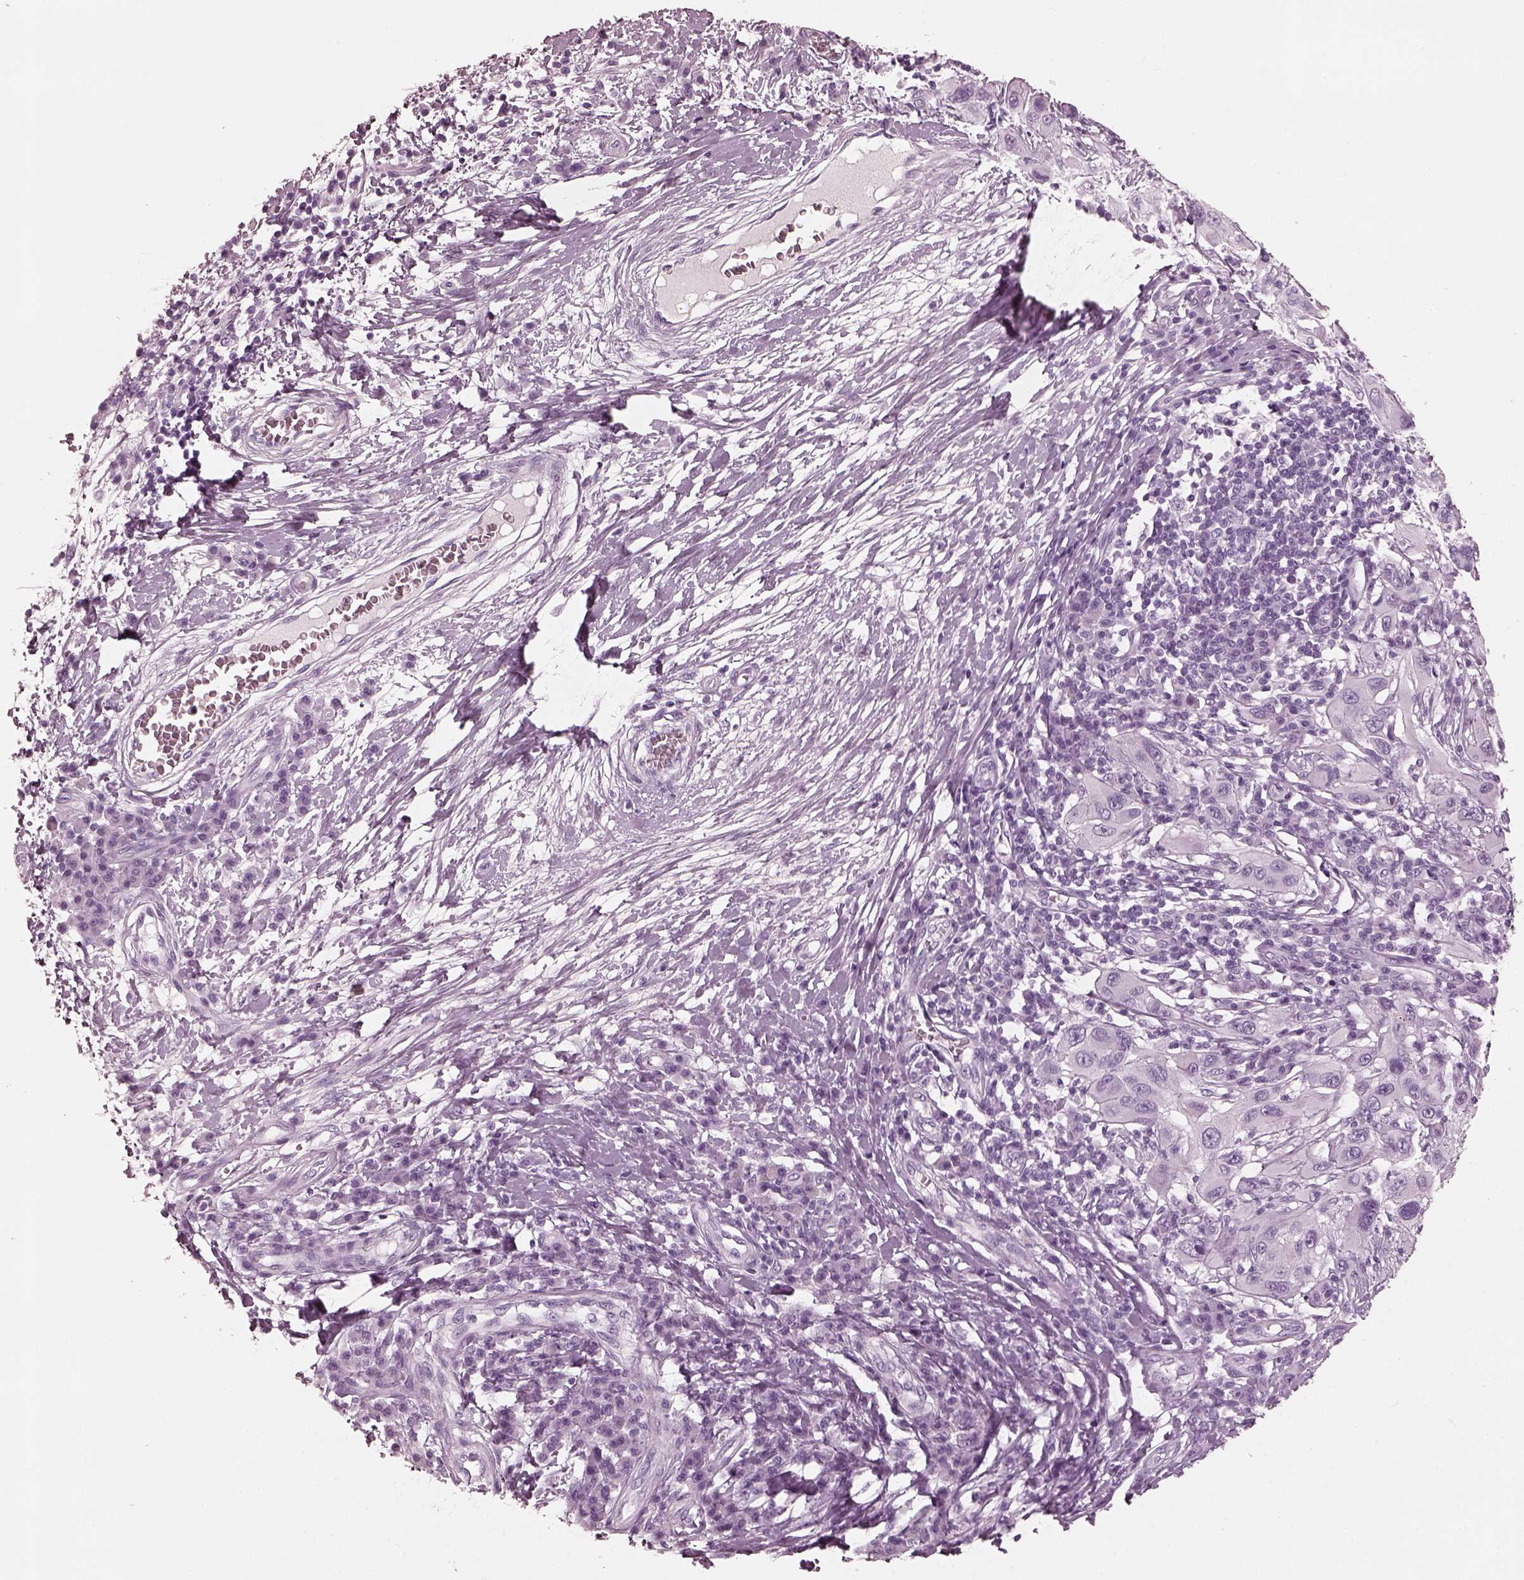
{"staining": {"intensity": "negative", "quantity": "none", "location": "none"}, "tissue": "melanoma", "cell_type": "Tumor cells", "image_type": "cancer", "snomed": [{"axis": "morphology", "description": "Malignant melanoma, NOS"}, {"axis": "topography", "description": "Skin"}], "caption": "DAB immunohistochemical staining of human melanoma shows no significant staining in tumor cells.", "gene": "FABP9", "patient": {"sex": "male", "age": 53}}